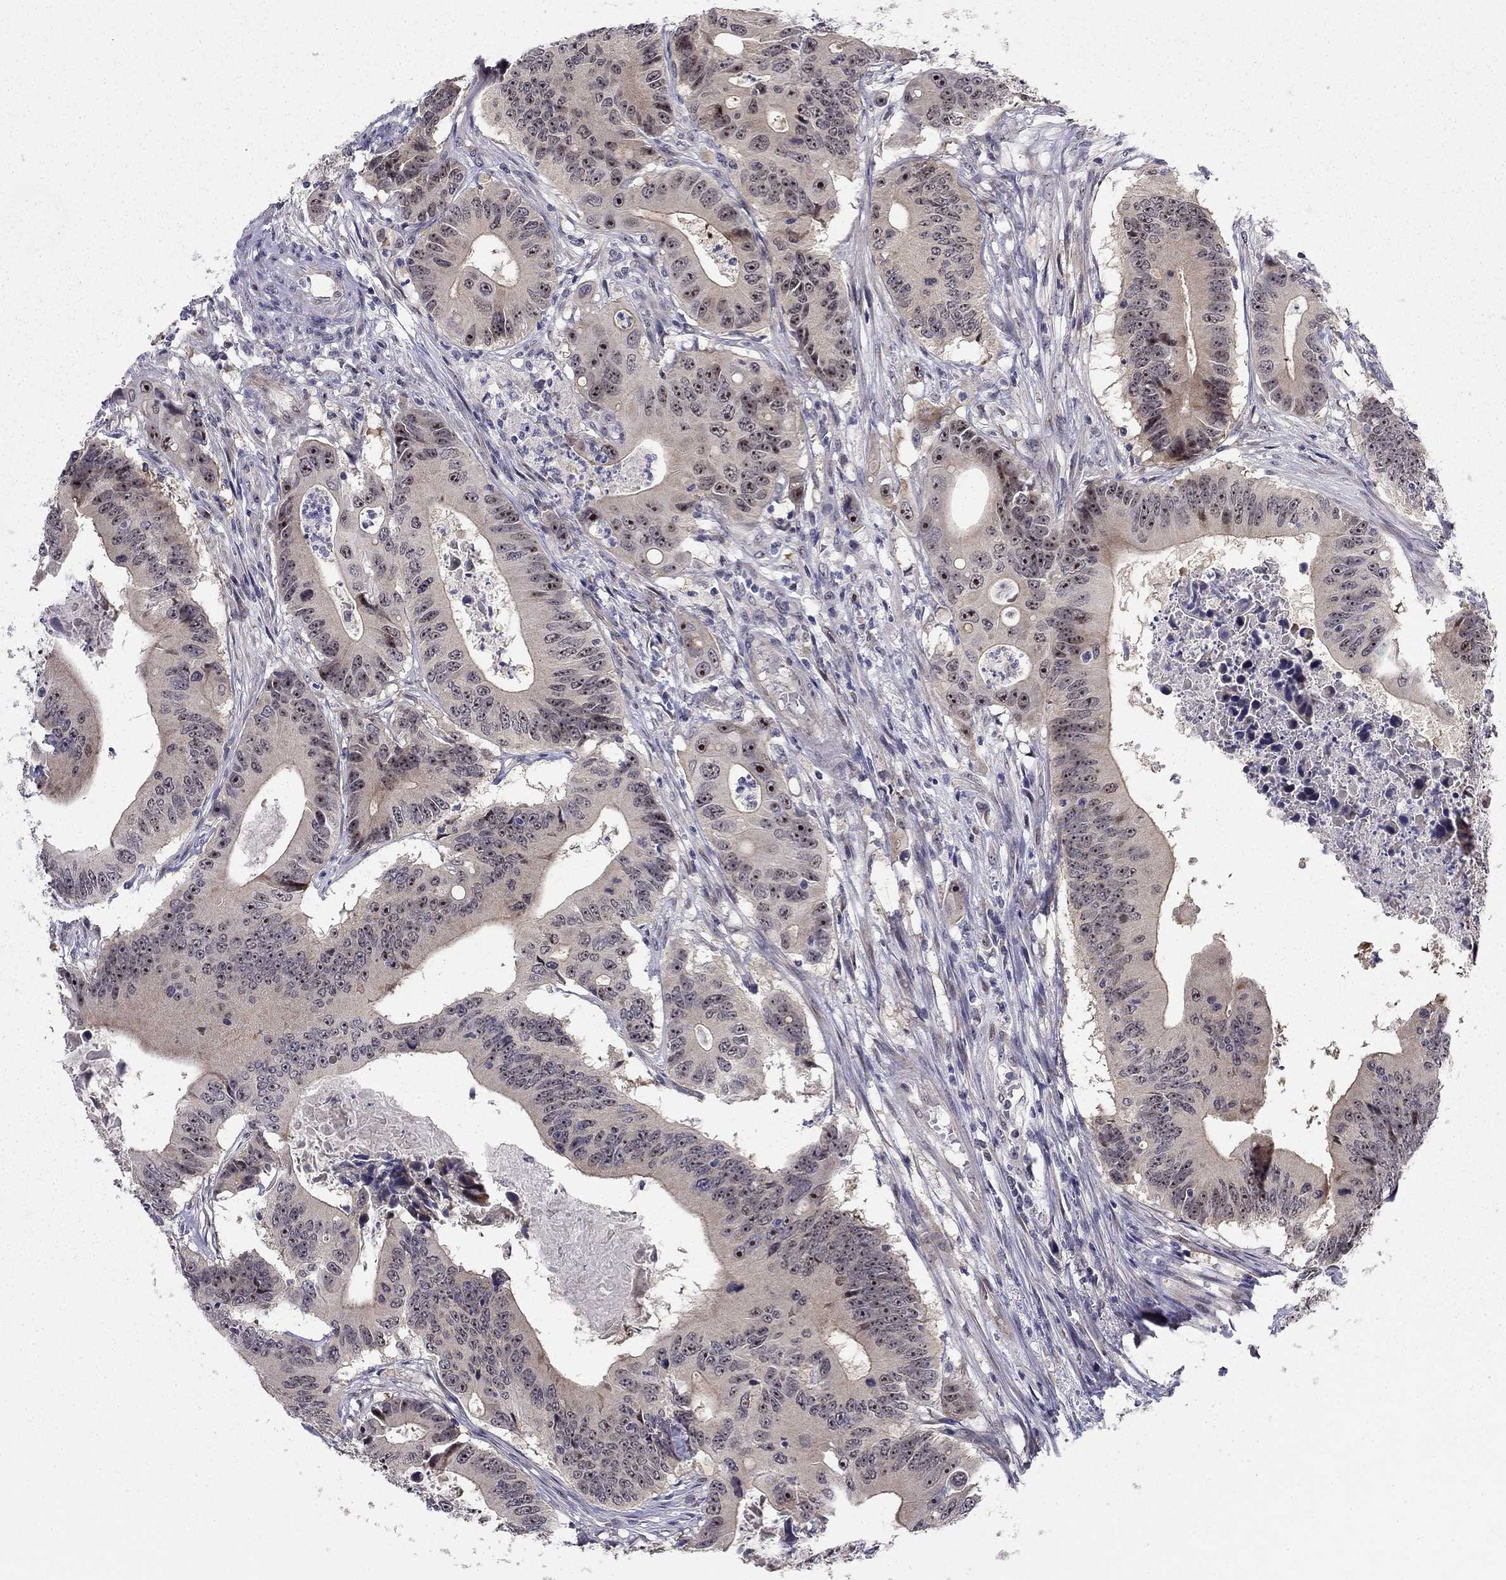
{"staining": {"intensity": "moderate", "quantity": "25%-75%", "location": "nuclear"}, "tissue": "colorectal cancer", "cell_type": "Tumor cells", "image_type": "cancer", "snomed": [{"axis": "morphology", "description": "Adenocarcinoma, NOS"}, {"axis": "topography", "description": "Colon"}], "caption": "High-magnification brightfield microscopy of colorectal adenocarcinoma stained with DAB (3,3'-diaminobenzidine) (brown) and counterstained with hematoxylin (blue). tumor cells exhibit moderate nuclear expression is seen in approximately25%-75% of cells.", "gene": "STXBP6", "patient": {"sex": "female", "age": 90}}